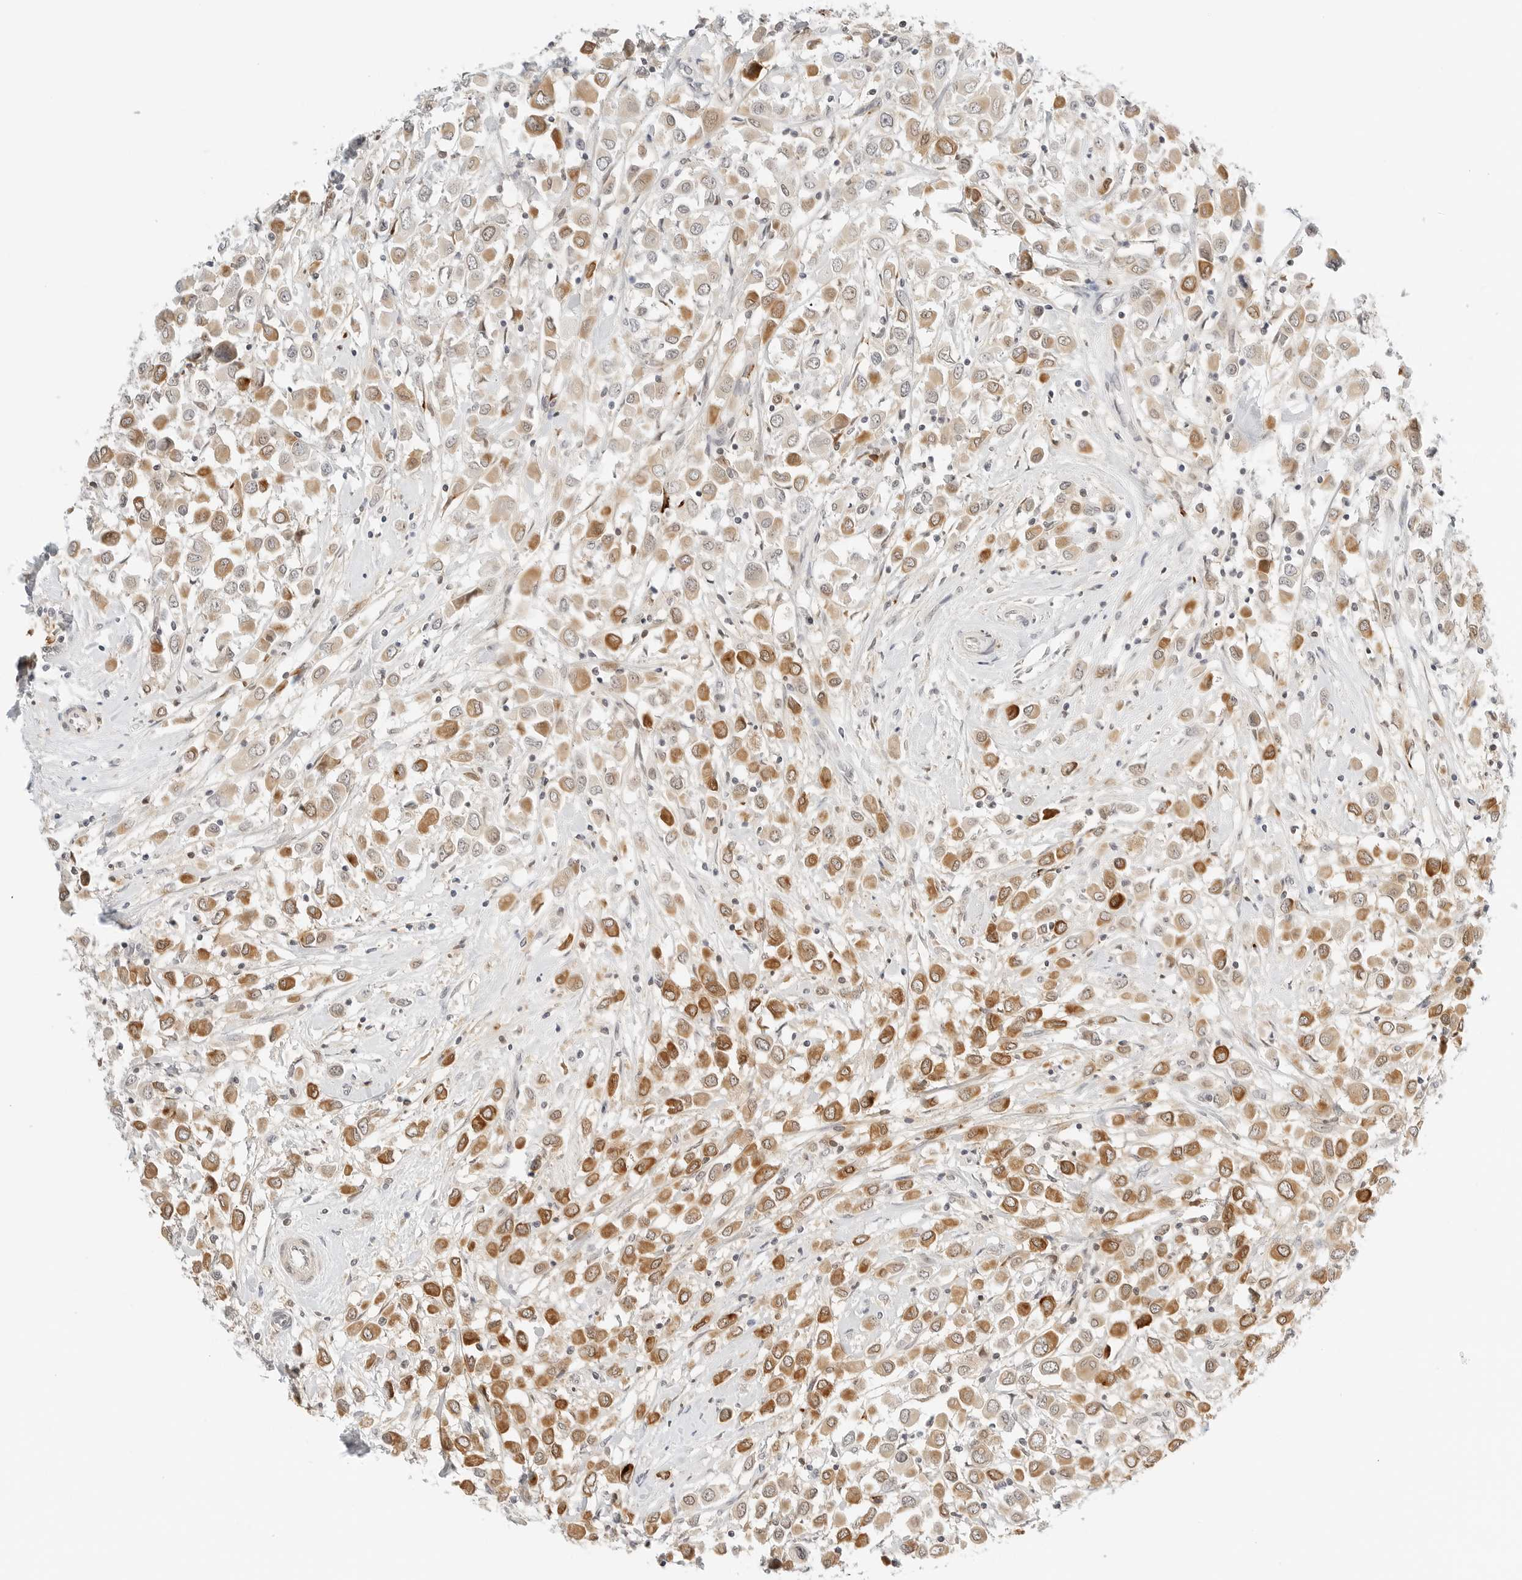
{"staining": {"intensity": "moderate", "quantity": ">75%", "location": "cytoplasmic/membranous"}, "tissue": "breast cancer", "cell_type": "Tumor cells", "image_type": "cancer", "snomed": [{"axis": "morphology", "description": "Duct carcinoma"}, {"axis": "topography", "description": "Breast"}], "caption": "Protein staining exhibits moderate cytoplasmic/membranous staining in approximately >75% of tumor cells in breast invasive ductal carcinoma.", "gene": "TEKT2", "patient": {"sex": "female", "age": 61}}